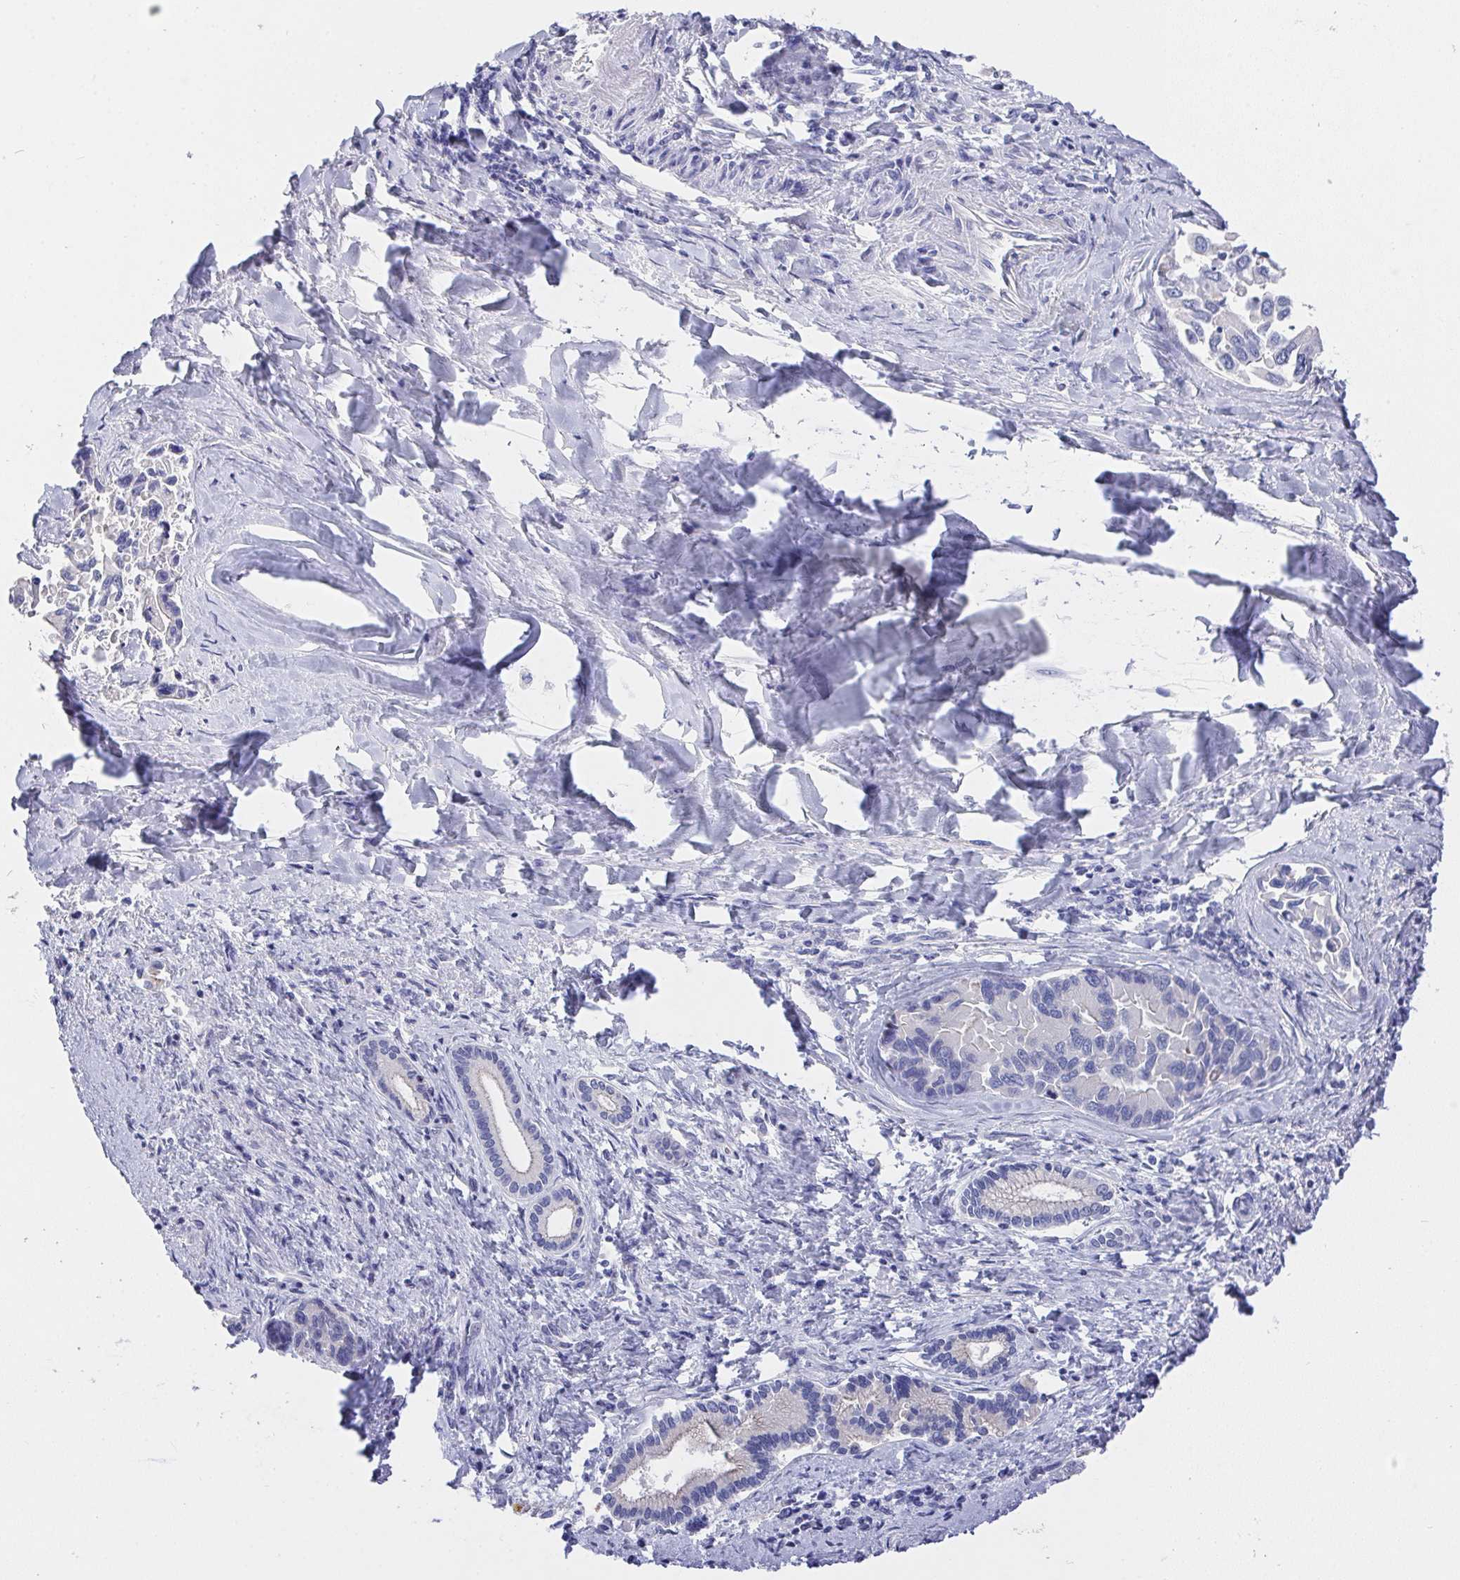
{"staining": {"intensity": "negative", "quantity": "none", "location": "none"}, "tissue": "liver cancer", "cell_type": "Tumor cells", "image_type": "cancer", "snomed": [{"axis": "morphology", "description": "Cholangiocarcinoma"}, {"axis": "topography", "description": "Liver"}], "caption": "A photomicrograph of liver cancer stained for a protein reveals no brown staining in tumor cells.", "gene": "PRG3", "patient": {"sex": "male", "age": 66}}